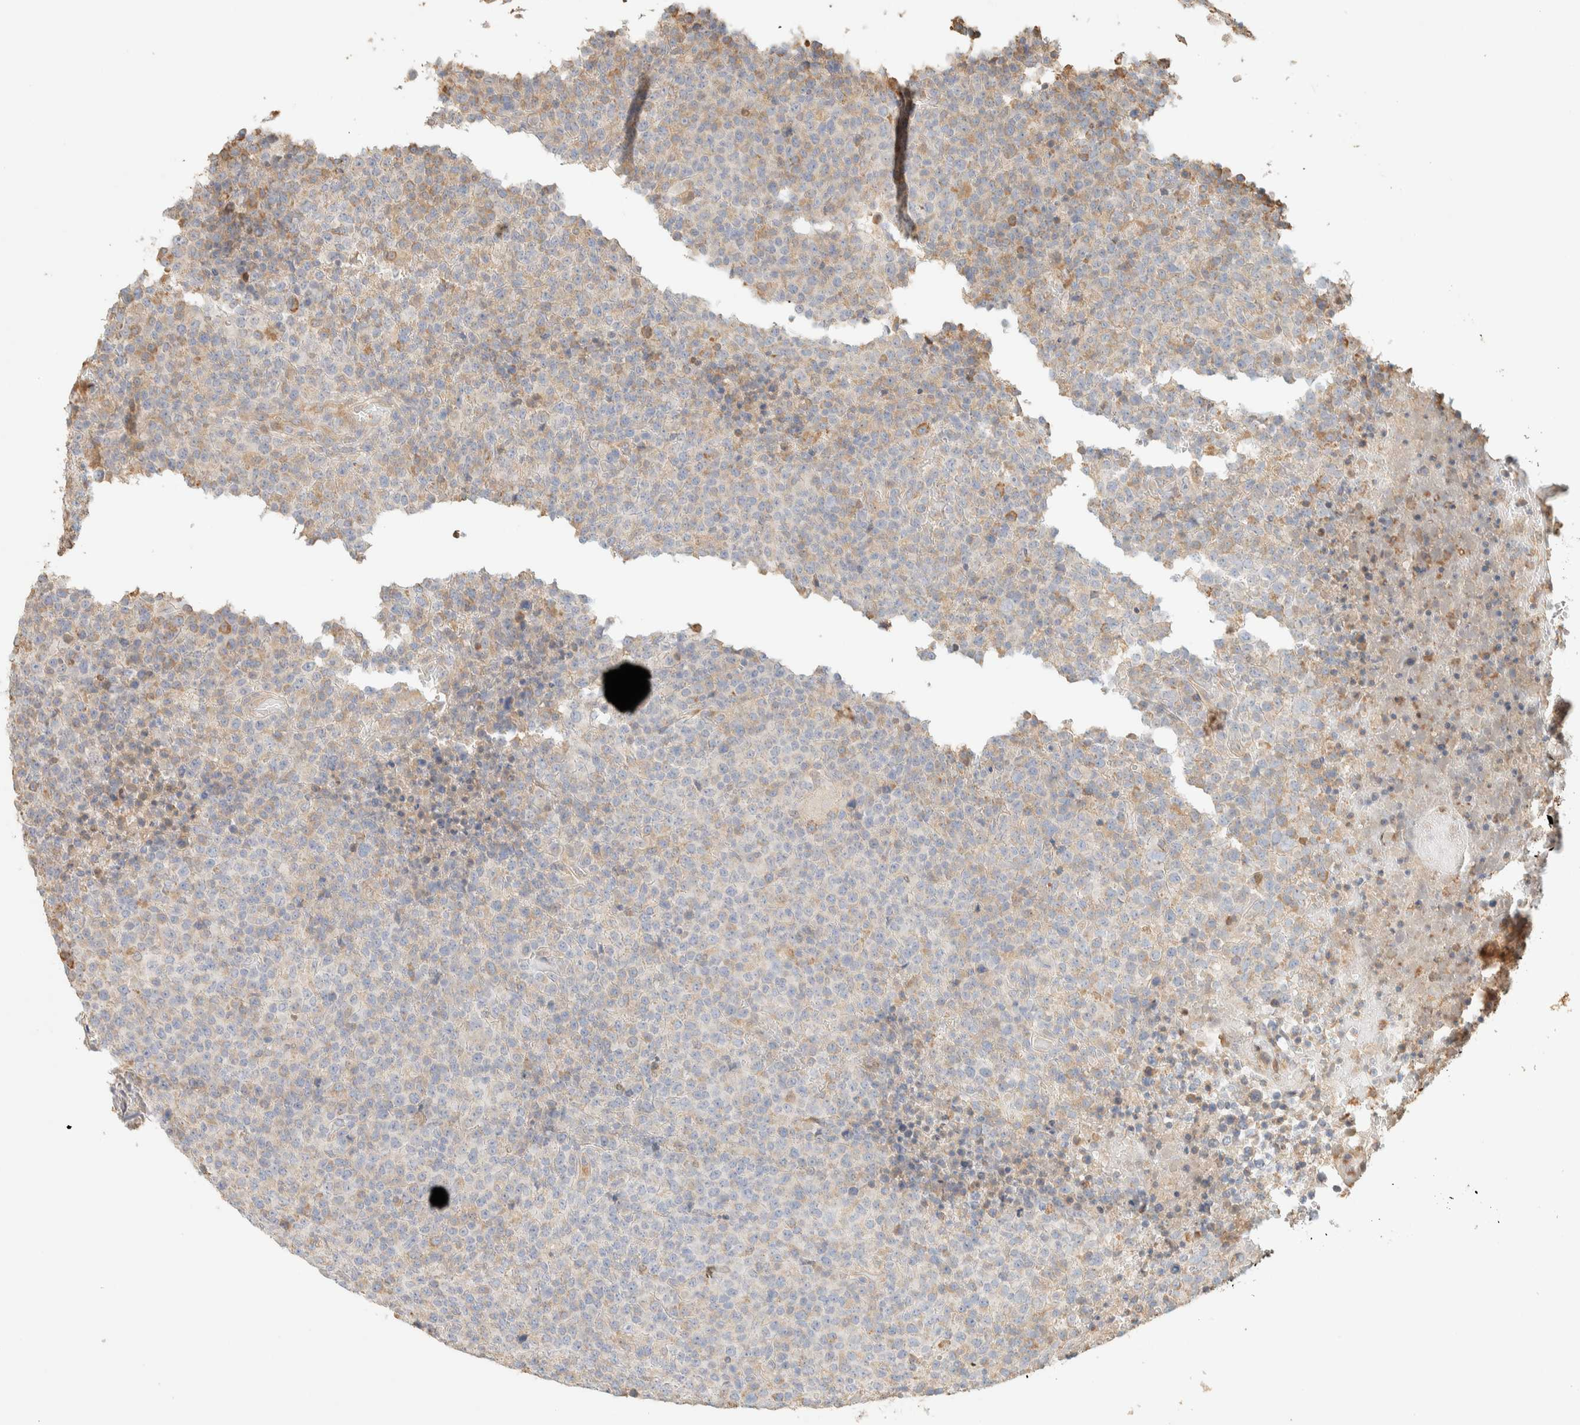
{"staining": {"intensity": "weak", "quantity": "<25%", "location": "cytoplasmic/membranous"}, "tissue": "lymphoma", "cell_type": "Tumor cells", "image_type": "cancer", "snomed": [{"axis": "morphology", "description": "Malignant lymphoma, non-Hodgkin's type, High grade"}, {"axis": "topography", "description": "Lymph node"}], "caption": "Tumor cells show no significant positivity in high-grade malignant lymphoma, non-Hodgkin's type.", "gene": "TTC3", "patient": {"sex": "male", "age": 13}}